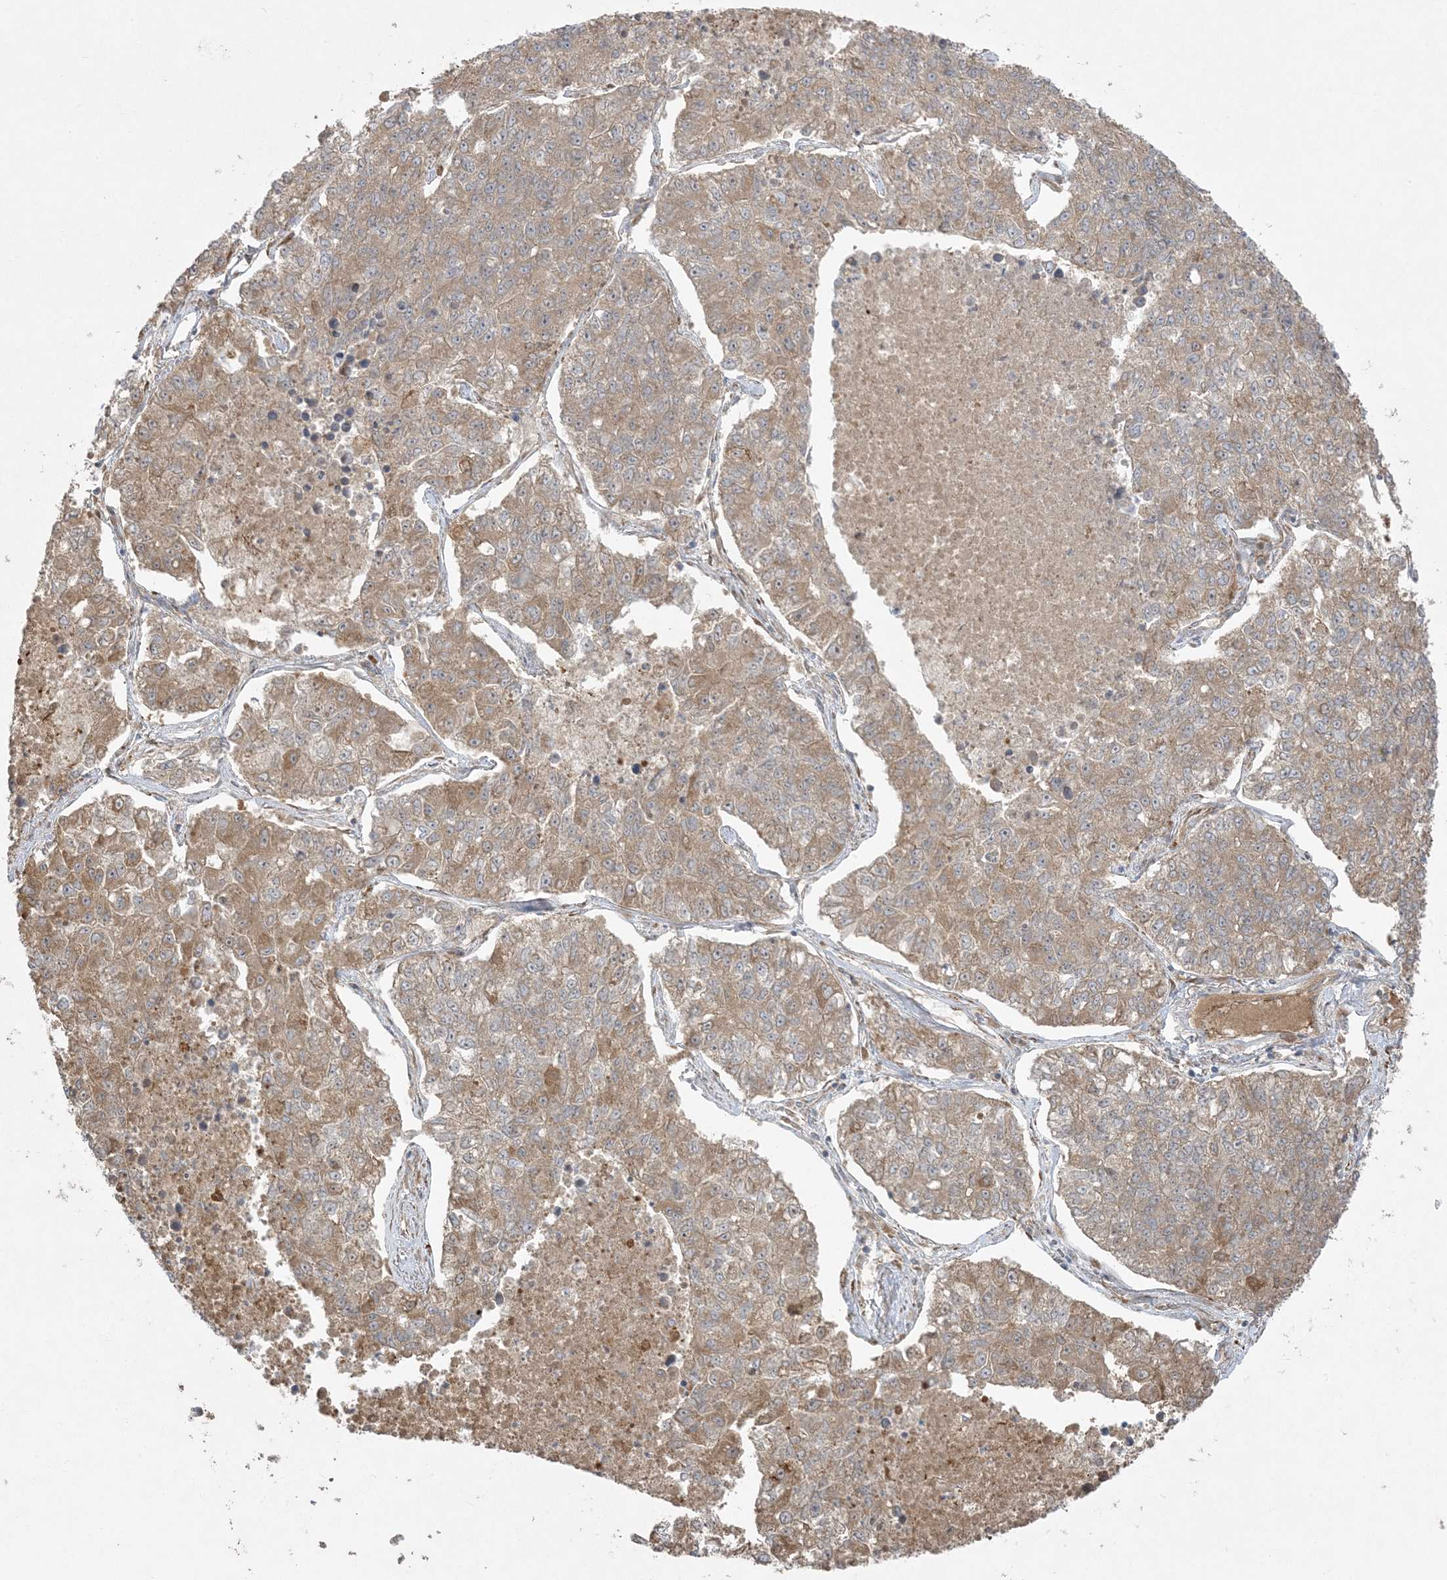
{"staining": {"intensity": "weak", "quantity": ">75%", "location": "cytoplasmic/membranous"}, "tissue": "lung cancer", "cell_type": "Tumor cells", "image_type": "cancer", "snomed": [{"axis": "morphology", "description": "Adenocarcinoma, NOS"}, {"axis": "topography", "description": "Lung"}], "caption": "A histopathology image of lung cancer stained for a protein shows weak cytoplasmic/membranous brown staining in tumor cells.", "gene": "ZNF263", "patient": {"sex": "male", "age": 49}}